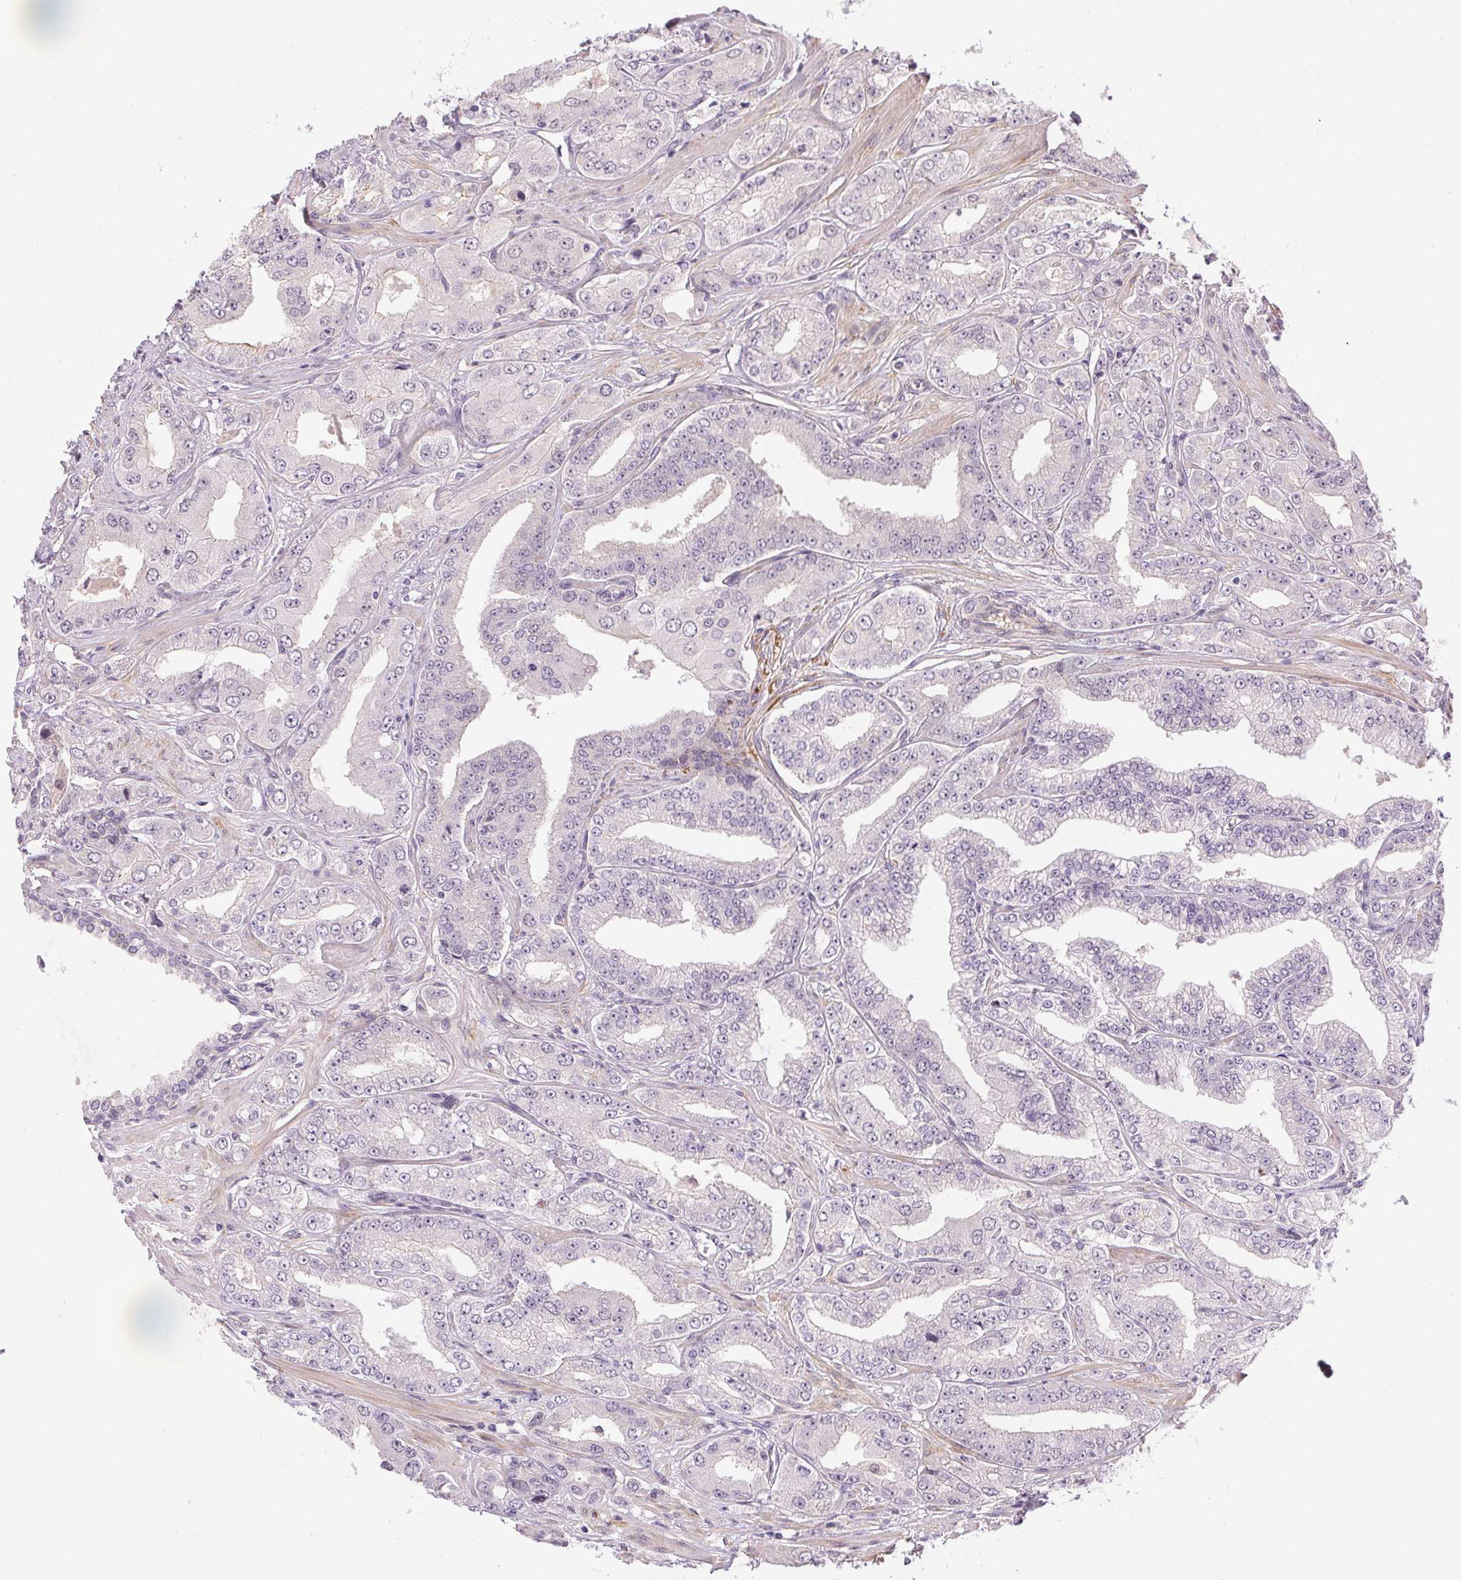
{"staining": {"intensity": "negative", "quantity": "none", "location": "none"}, "tissue": "prostate cancer", "cell_type": "Tumor cells", "image_type": "cancer", "snomed": [{"axis": "morphology", "description": "Adenocarcinoma, Low grade"}, {"axis": "topography", "description": "Prostate"}], "caption": "The immunohistochemistry (IHC) image has no significant positivity in tumor cells of prostate cancer tissue.", "gene": "CFAP92", "patient": {"sex": "male", "age": 60}}